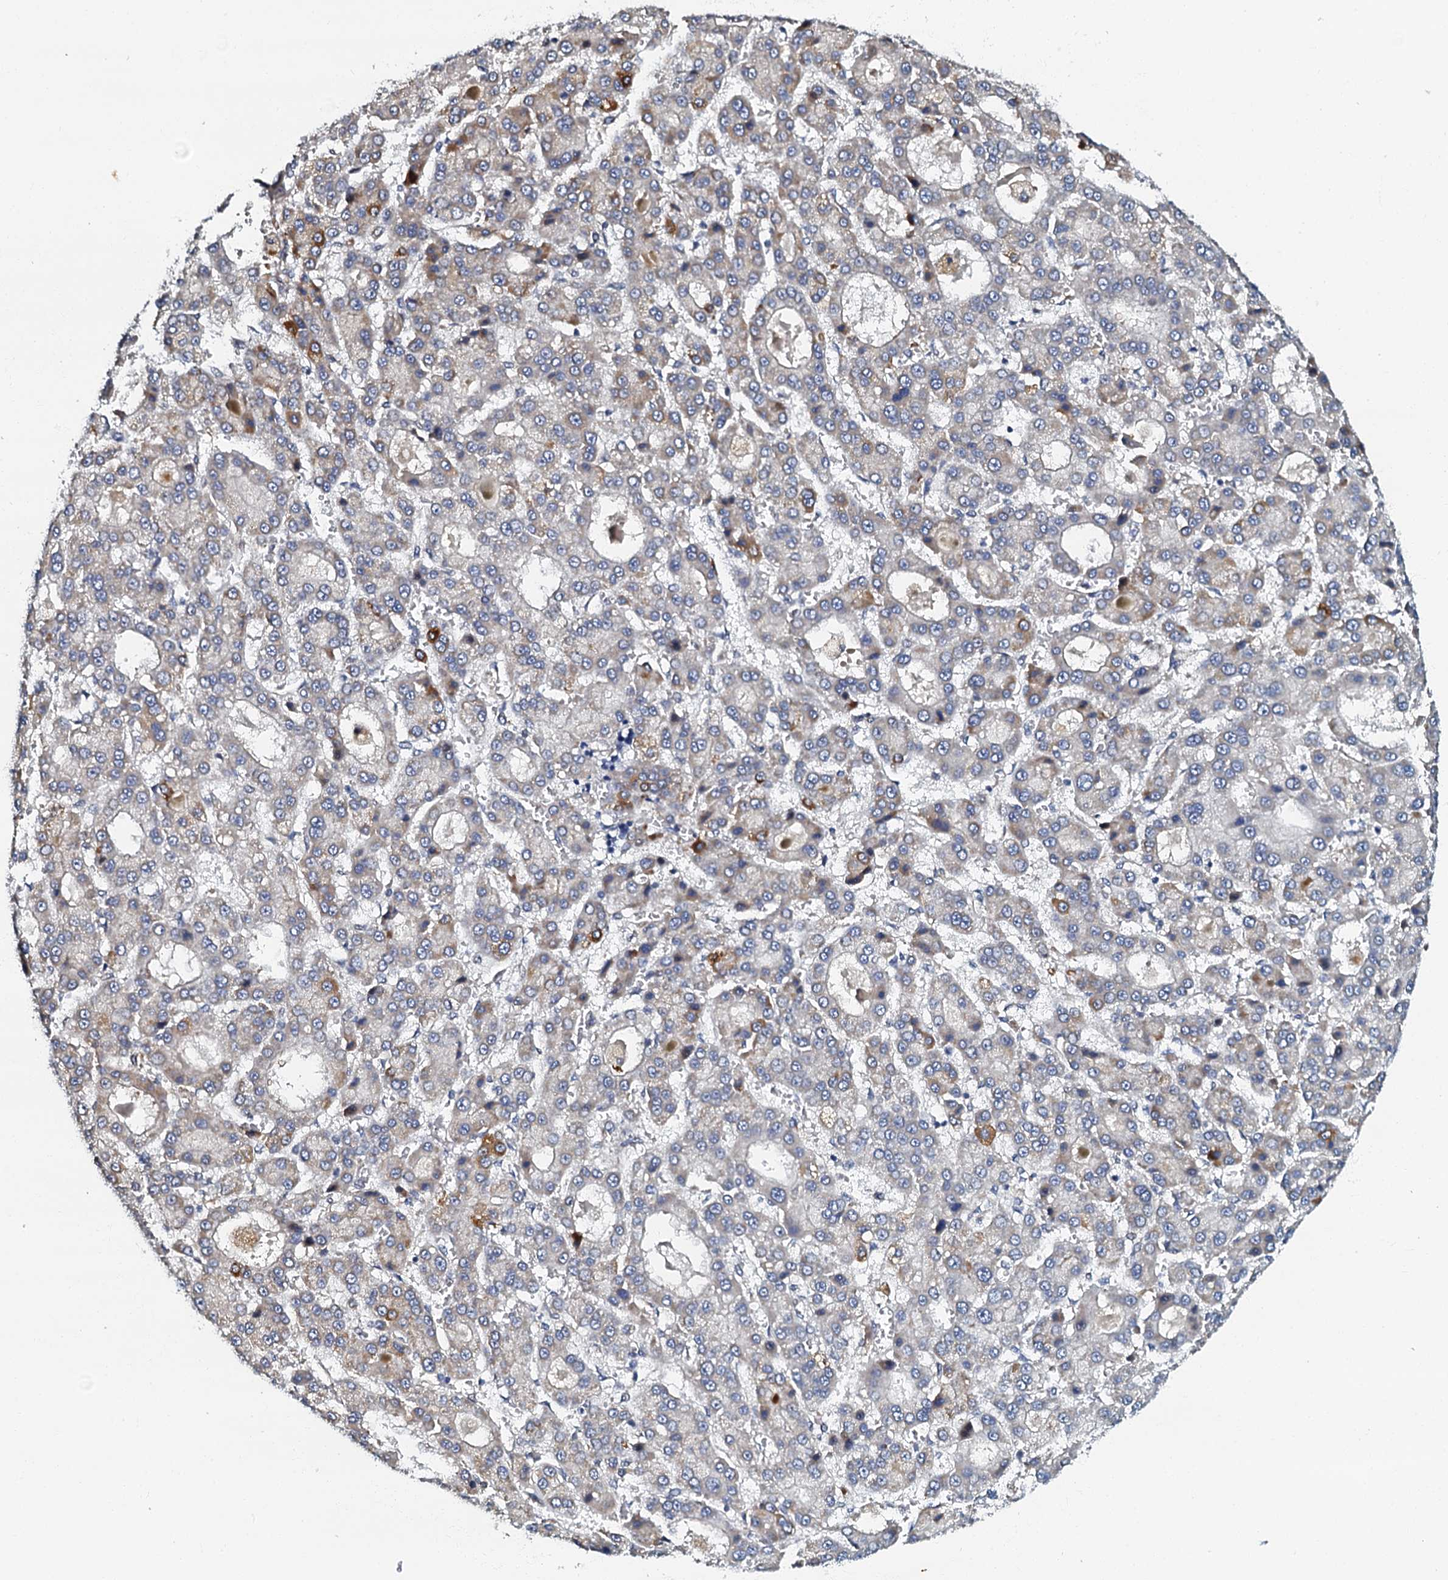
{"staining": {"intensity": "negative", "quantity": "none", "location": "none"}, "tissue": "liver cancer", "cell_type": "Tumor cells", "image_type": "cancer", "snomed": [{"axis": "morphology", "description": "Carcinoma, Hepatocellular, NOS"}, {"axis": "topography", "description": "Liver"}], "caption": "A high-resolution image shows immunohistochemistry (IHC) staining of liver hepatocellular carcinoma, which reveals no significant positivity in tumor cells.", "gene": "OLAH", "patient": {"sex": "male", "age": 70}}